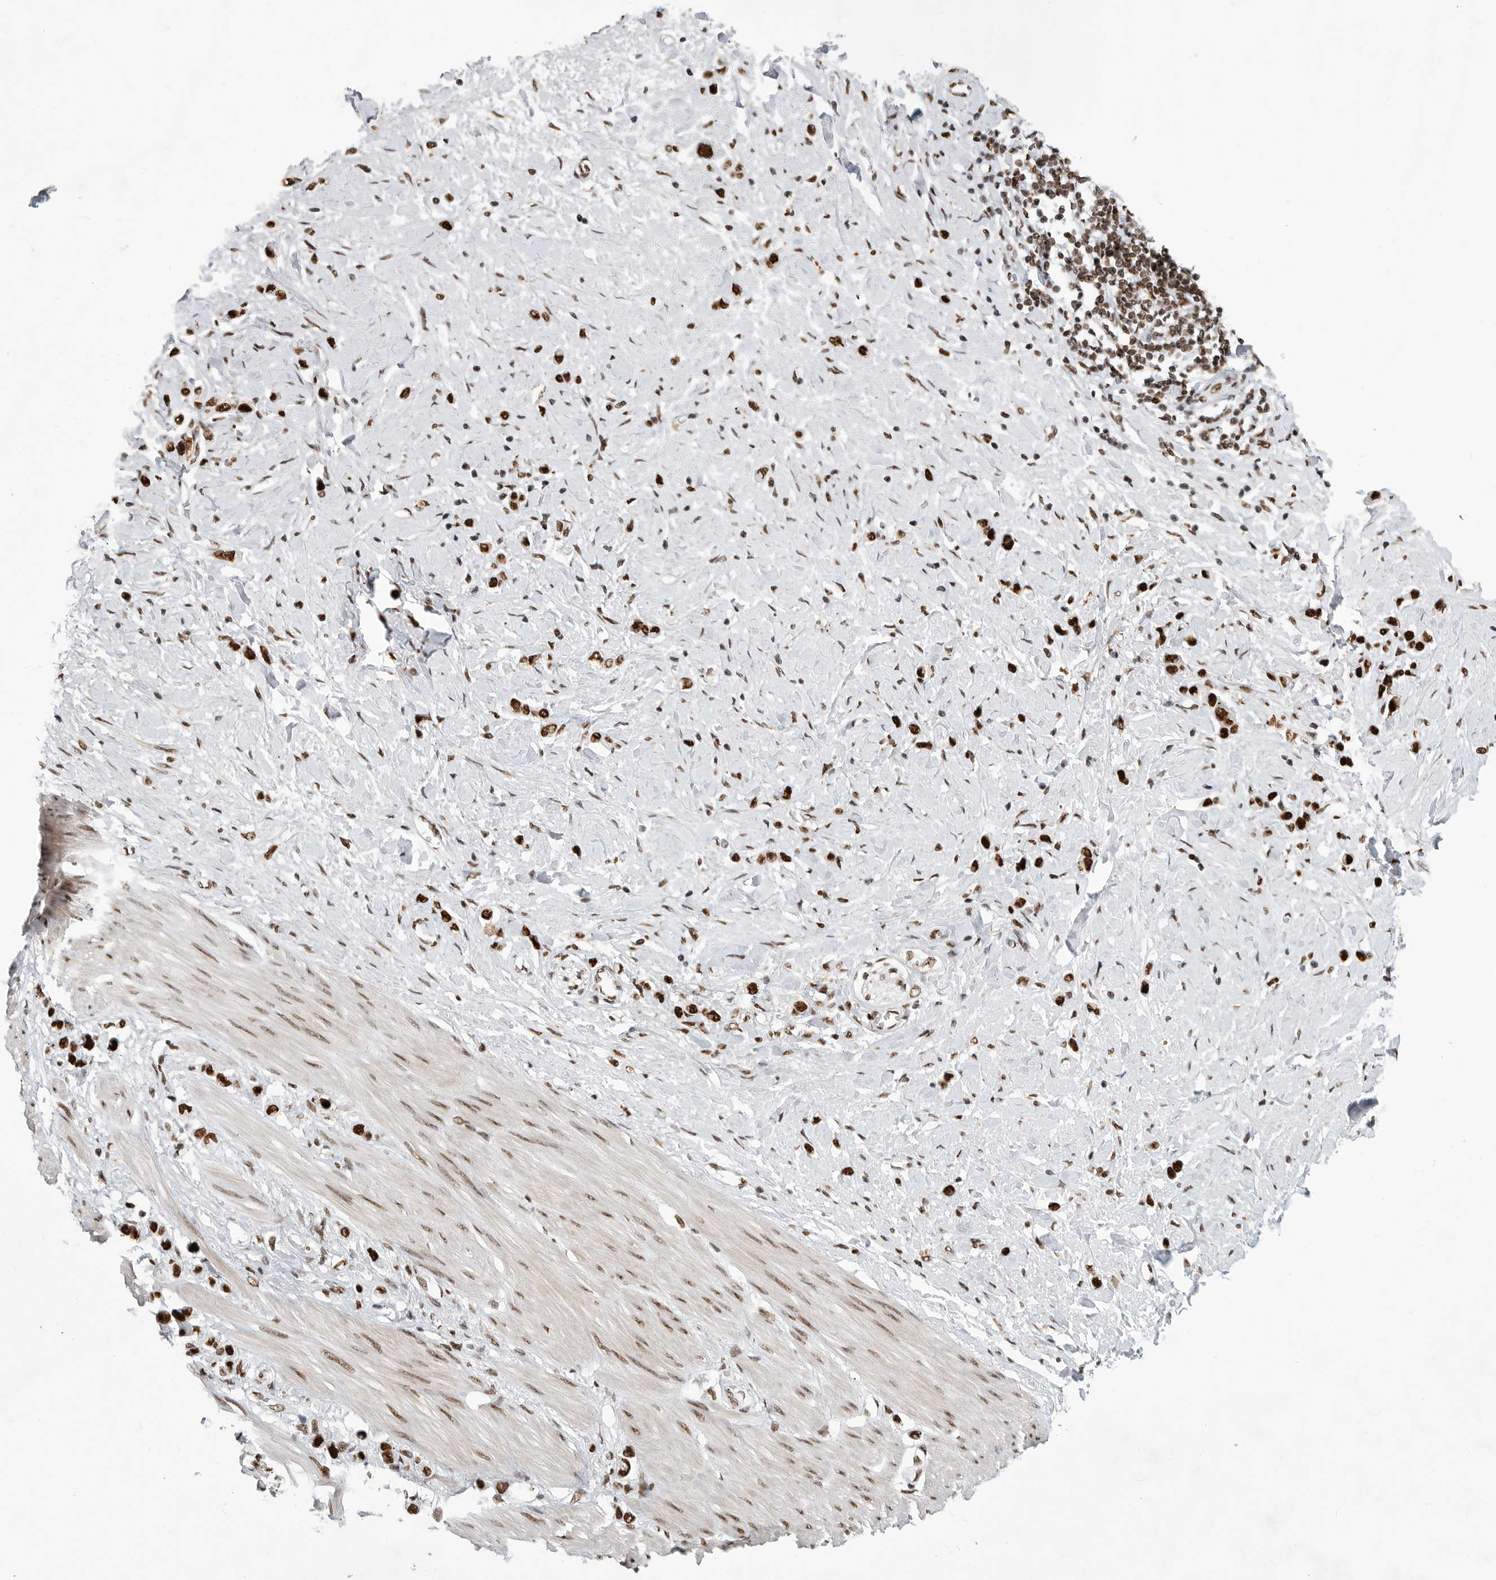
{"staining": {"intensity": "strong", "quantity": ">75%", "location": "nuclear"}, "tissue": "stomach cancer", "cell_type": "Tumor cells", "image_type": "cancer", "snomed": [{"axis": "morphology", "description": "Adenocarcinoma, NOS"}, {"axis": "topography", "description": "Stomach"}], "caption": "Stomach cancer stained with immunohistochemistry (IHC) demonstrates strong nuclear positivity in approximately >75% of tumor cells. The protein is stained brown, and the nuclei are stained in blue (DAB (3,3'-diaminobenzidine) IHC with brightfield microscopy, high magnification).", "gene": "BCLAF1", "patient": {"sex": "female", "age": 65}}